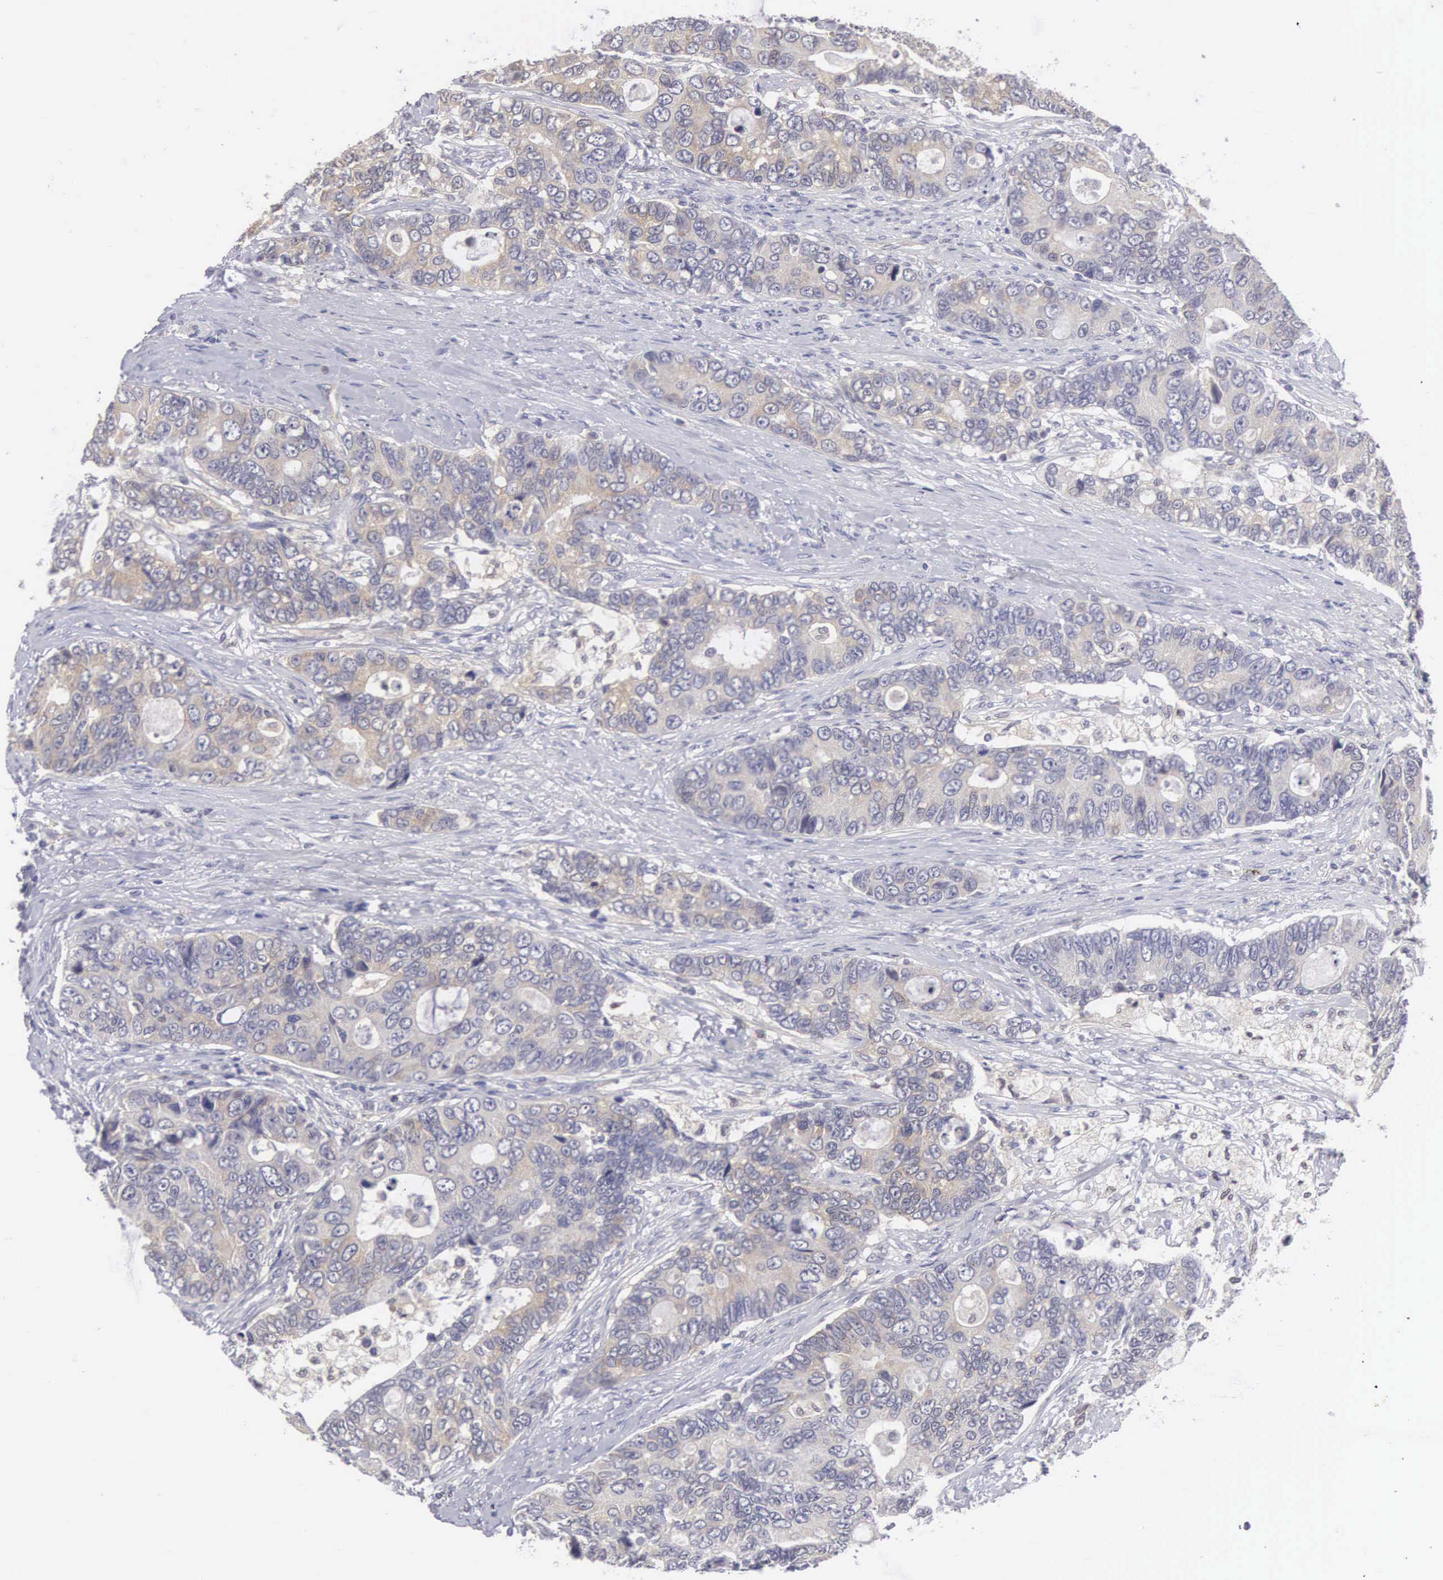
{"staining": {"intensity": "weak", "quantity": ">75%", "location": "cytoplasmic/membranous"}, "tissue": "colorectal cancer", "cell_type": "Tumor cells", "image_type": "cancer", "snomed": [{"axis": "morphology", "description": "Adenocarcinoma, NOS"}, {"axis": "topography", "description": "Rectum"}], "caption": "The image shows immunohistochemical staining of colorectal adenocarcinoma. There is weak cytoplasmic/membranous positivity is appreciated in about >75% of tumor cells. (IHC, brightfield microscopy, high magnification).", "gene": "GRIPAP1", "patient": {"sex": "female", "age": 67}}